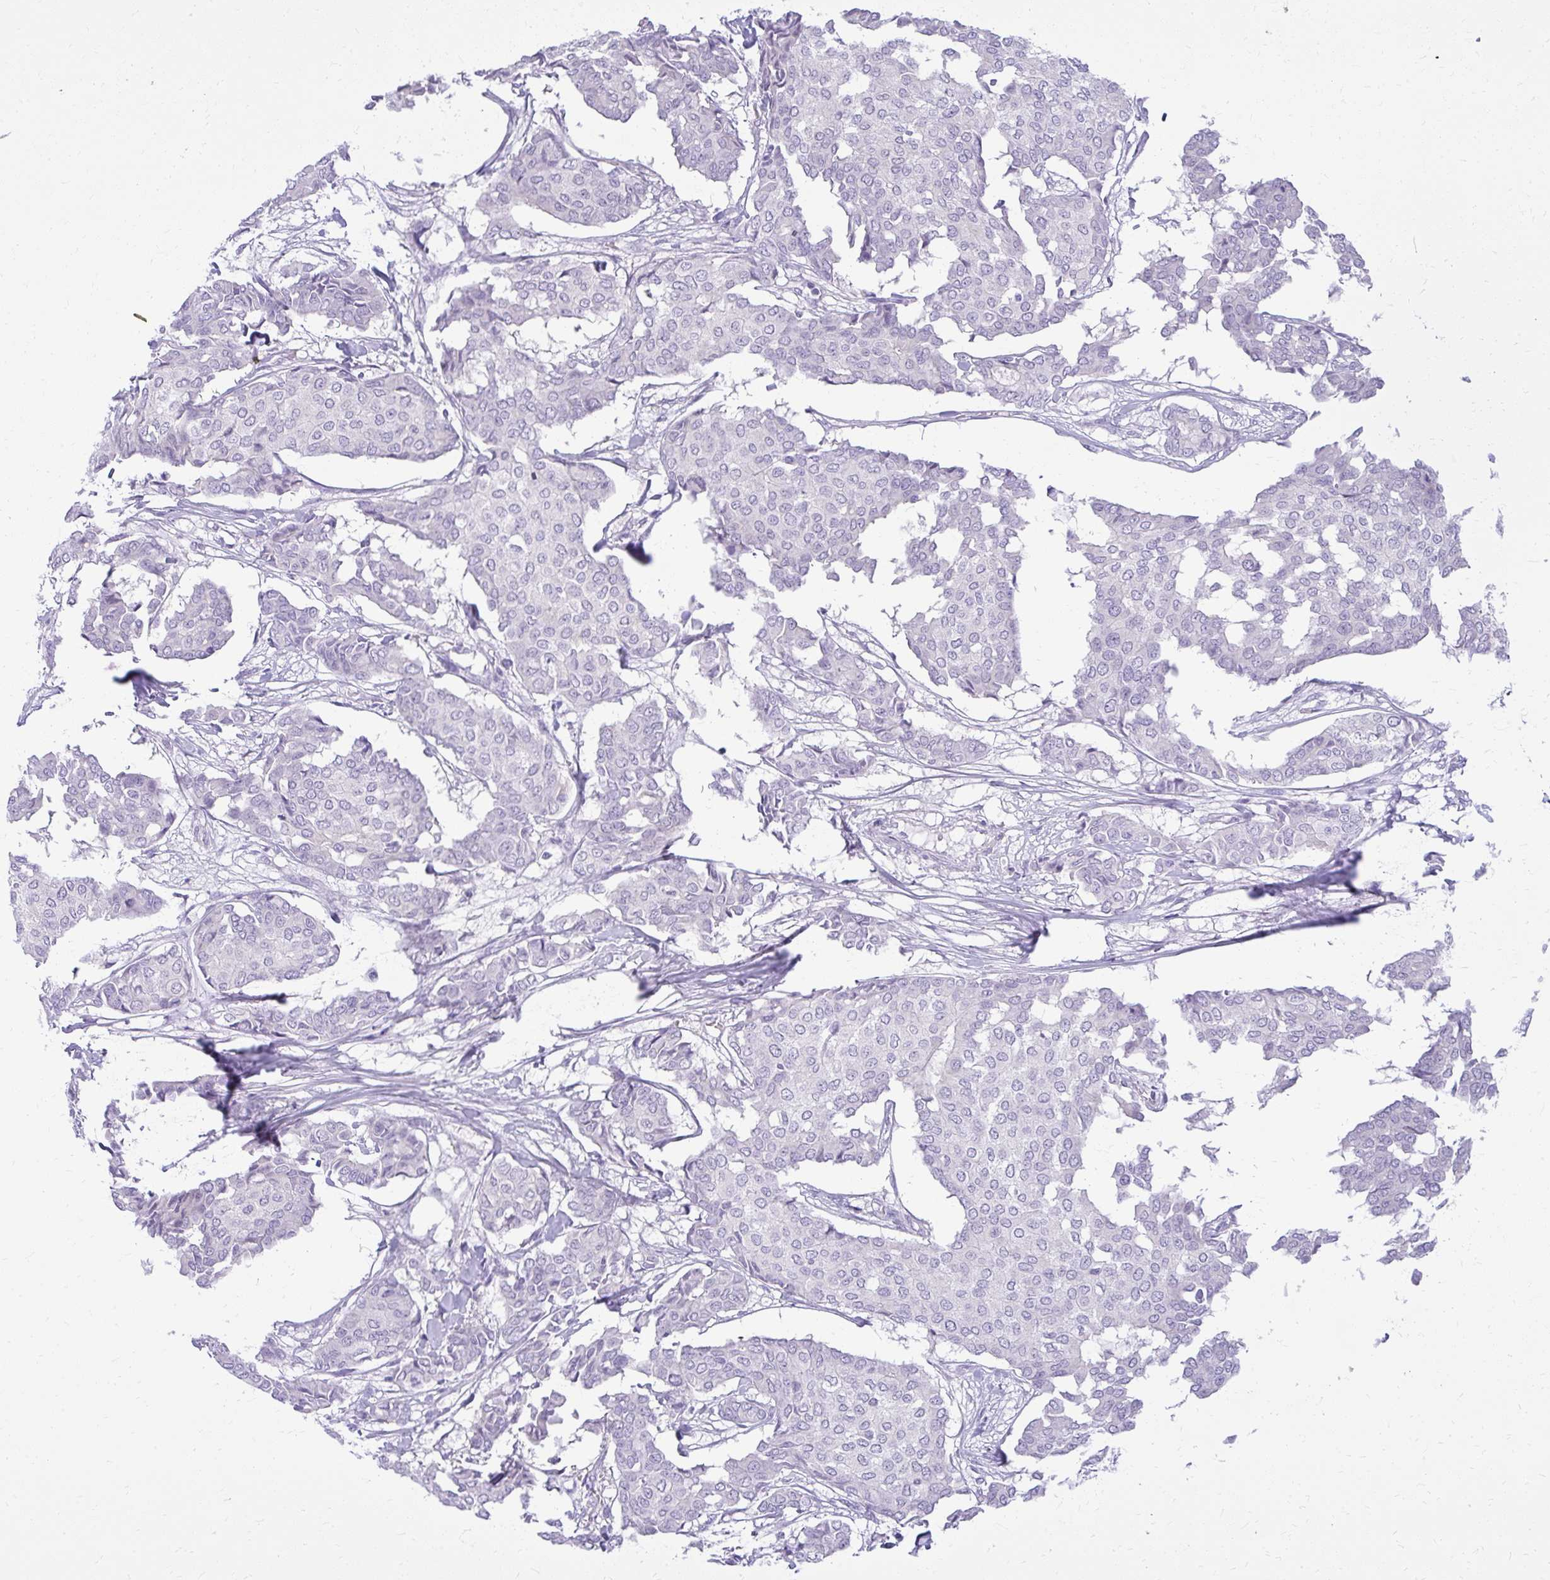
{"staining": {"intensity": "negative", "quantity": "none", "location": "none"}, "tissue": "breast cancer", "cell_type": "Tumor cells", "image_type": "cancer", "snomed": [{"axis": "morphology", "description": "Duct carcinoma"}, {"axis": "topography", "description": "Breast"}], "caption": "DAB (3,3'-diaminobenzidine) immunohistochemical staining of human breast cancer (infiltrating ductal carcinoma) exhibits no significant expression in tumor cells.", "gene": "PRAP1", "patient": {"sex": "female", "age": 75}}